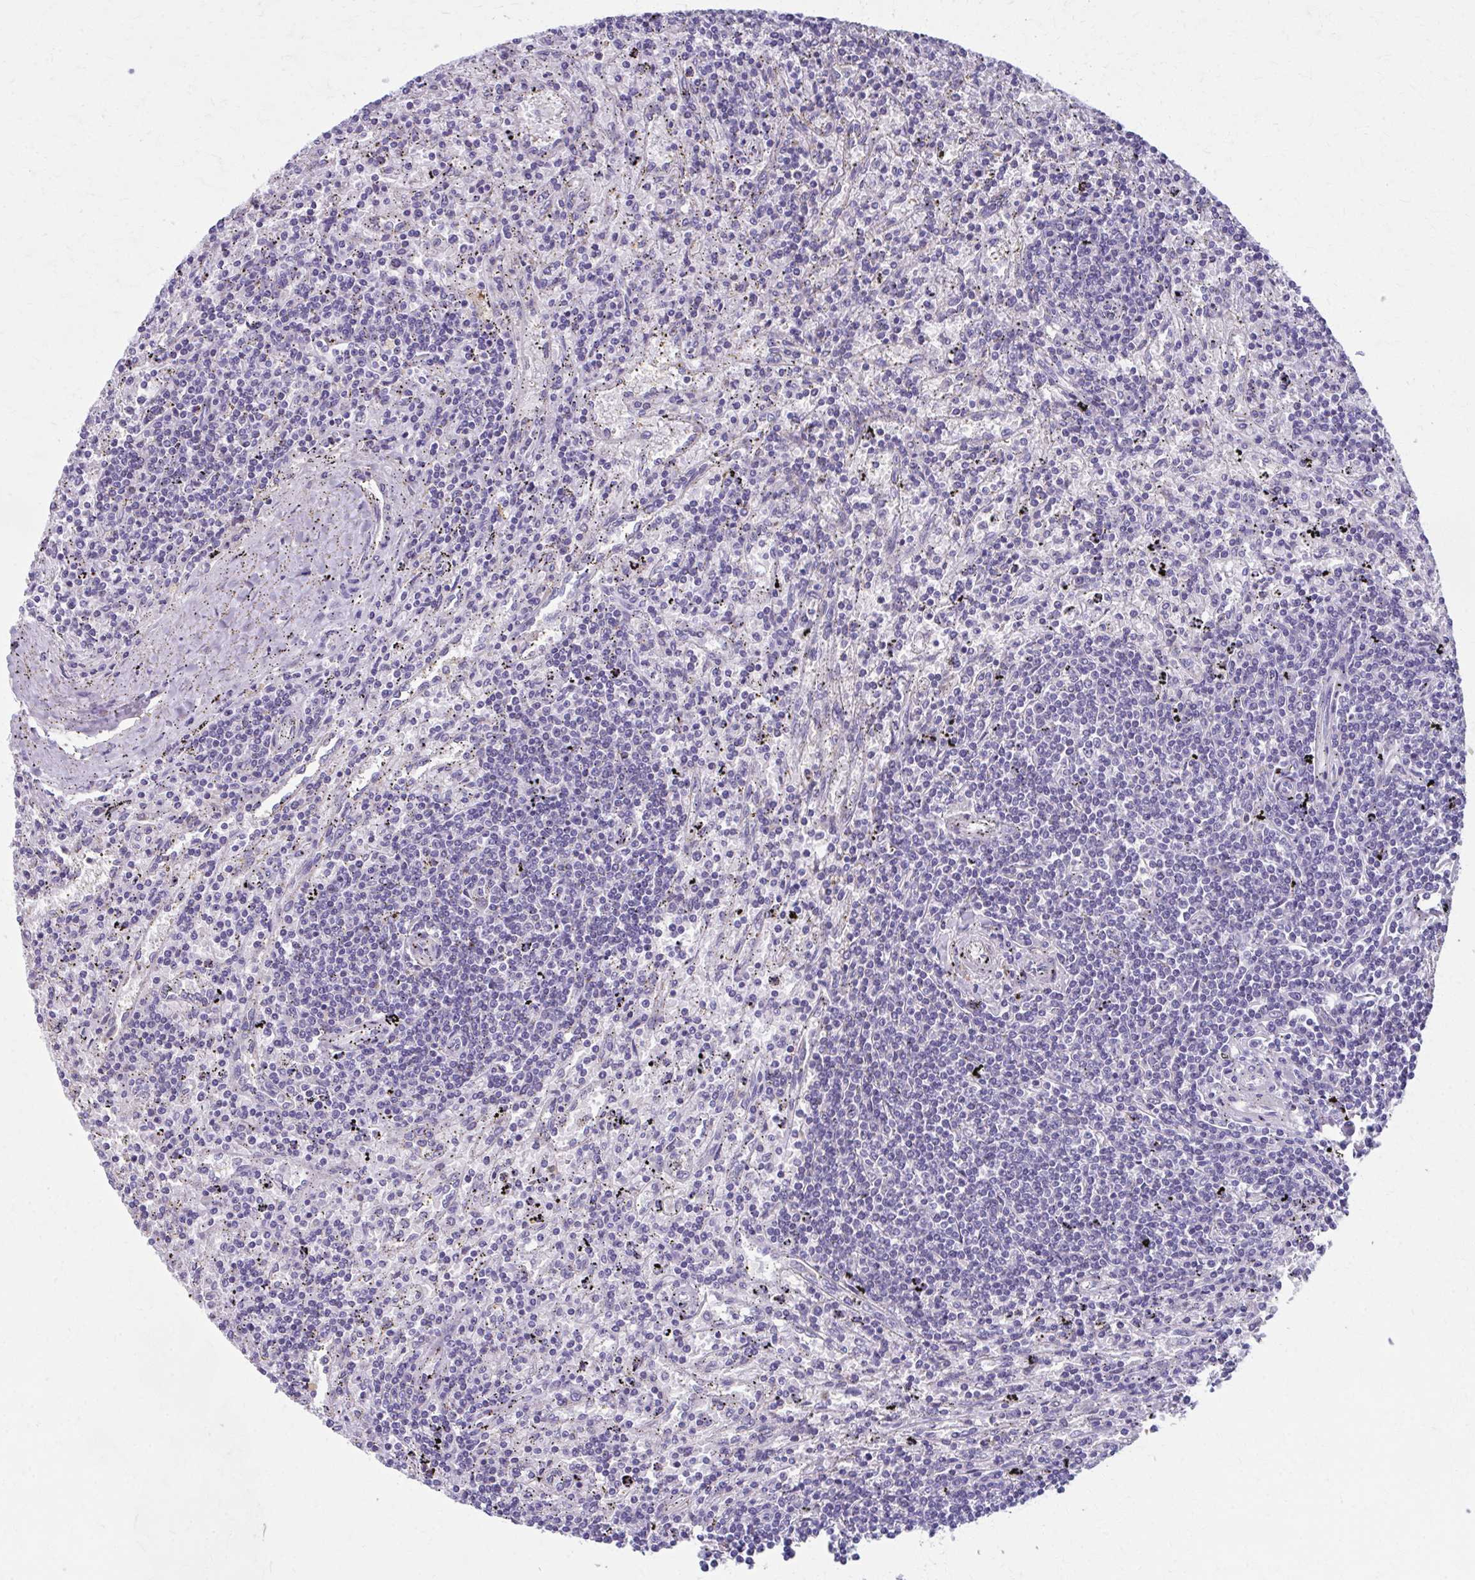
{"staining": {"intensity": "negative", "quantity": "none", "location": "none"}, "tissue": "lymphoma", "cell_type": "Tumor cells", "image_type": "cancer", "snomed": [{"axis": "morphology", "description": "Malignant lymphoma, non-Hodgkin's type, Low grade"}, {"axis": "topography", "description": "Spleen"}], "caption": "There is no significant positivity in tumor cells of lymphoma. The staining is performed using DAB (3,3'-diaminobenzidine) brown chromogen with nuclei counter-stained in using hematoxylin.", "gene": "SPATS2L", "patient": {"sex": "male", "age": 76}}